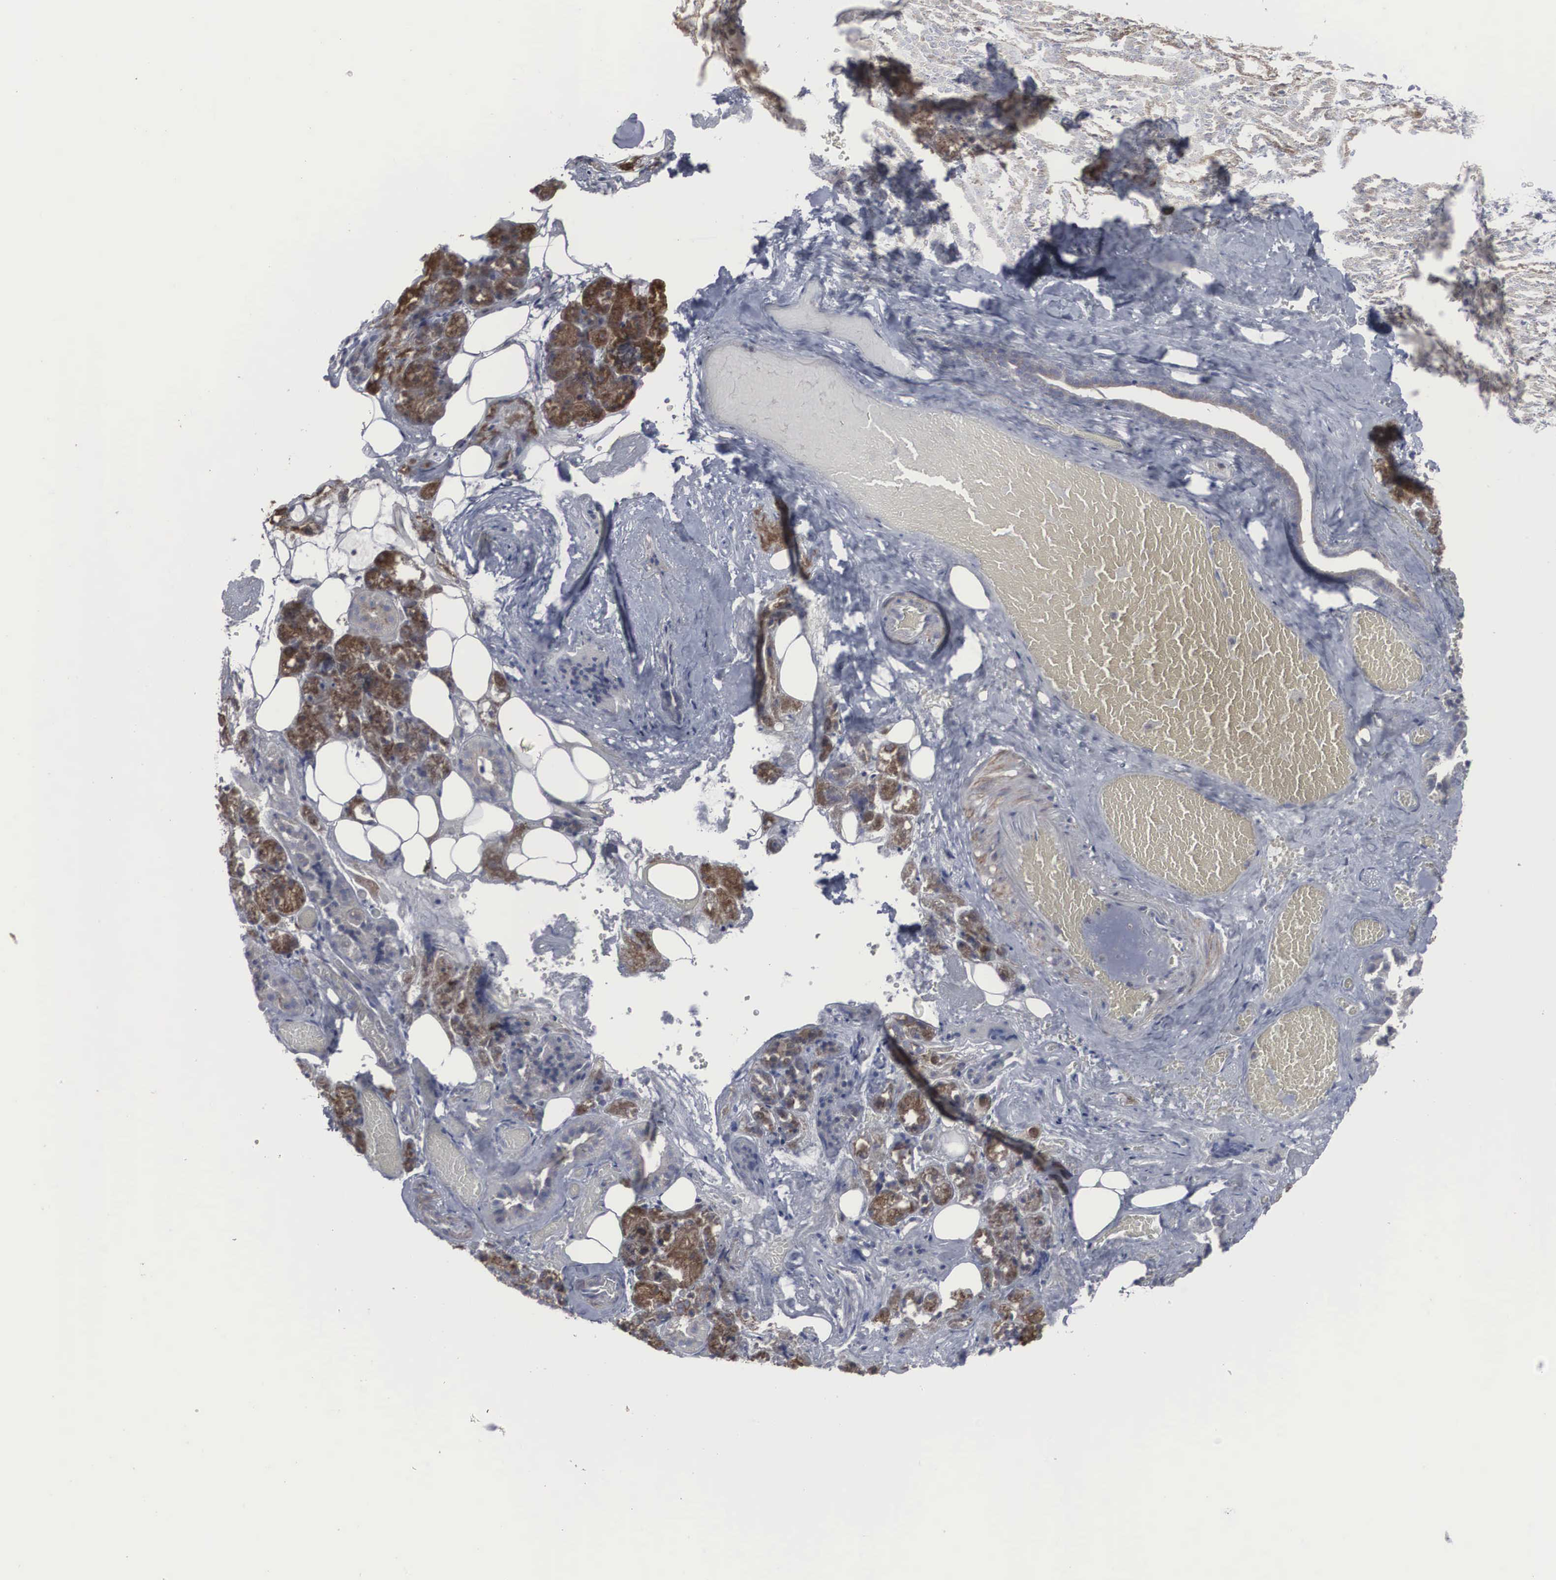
{"staining": {"intensity": "strong", "quantity": "25%-75%", "location": "cytoplasmic/membranous"}, "tissue": "salivary gland", "cell_type": "Glandular cells", "image_type": "normal", "snomed": [{"axis": "morphology", "description": "Normal tissue, NOS"}, {"axis": "topography", "description": "Salivary gland"}], "caption": "Immunohistochemistry (DAB (3,3'-diaminobenzidine)) staining of benign salivary gland shows strong cytoplasmic/membranous protein expression in approximately 25%-75% of glandular cells.", "gene": "CTAGE15", "patient": {"sex": "female", "age": 55}}